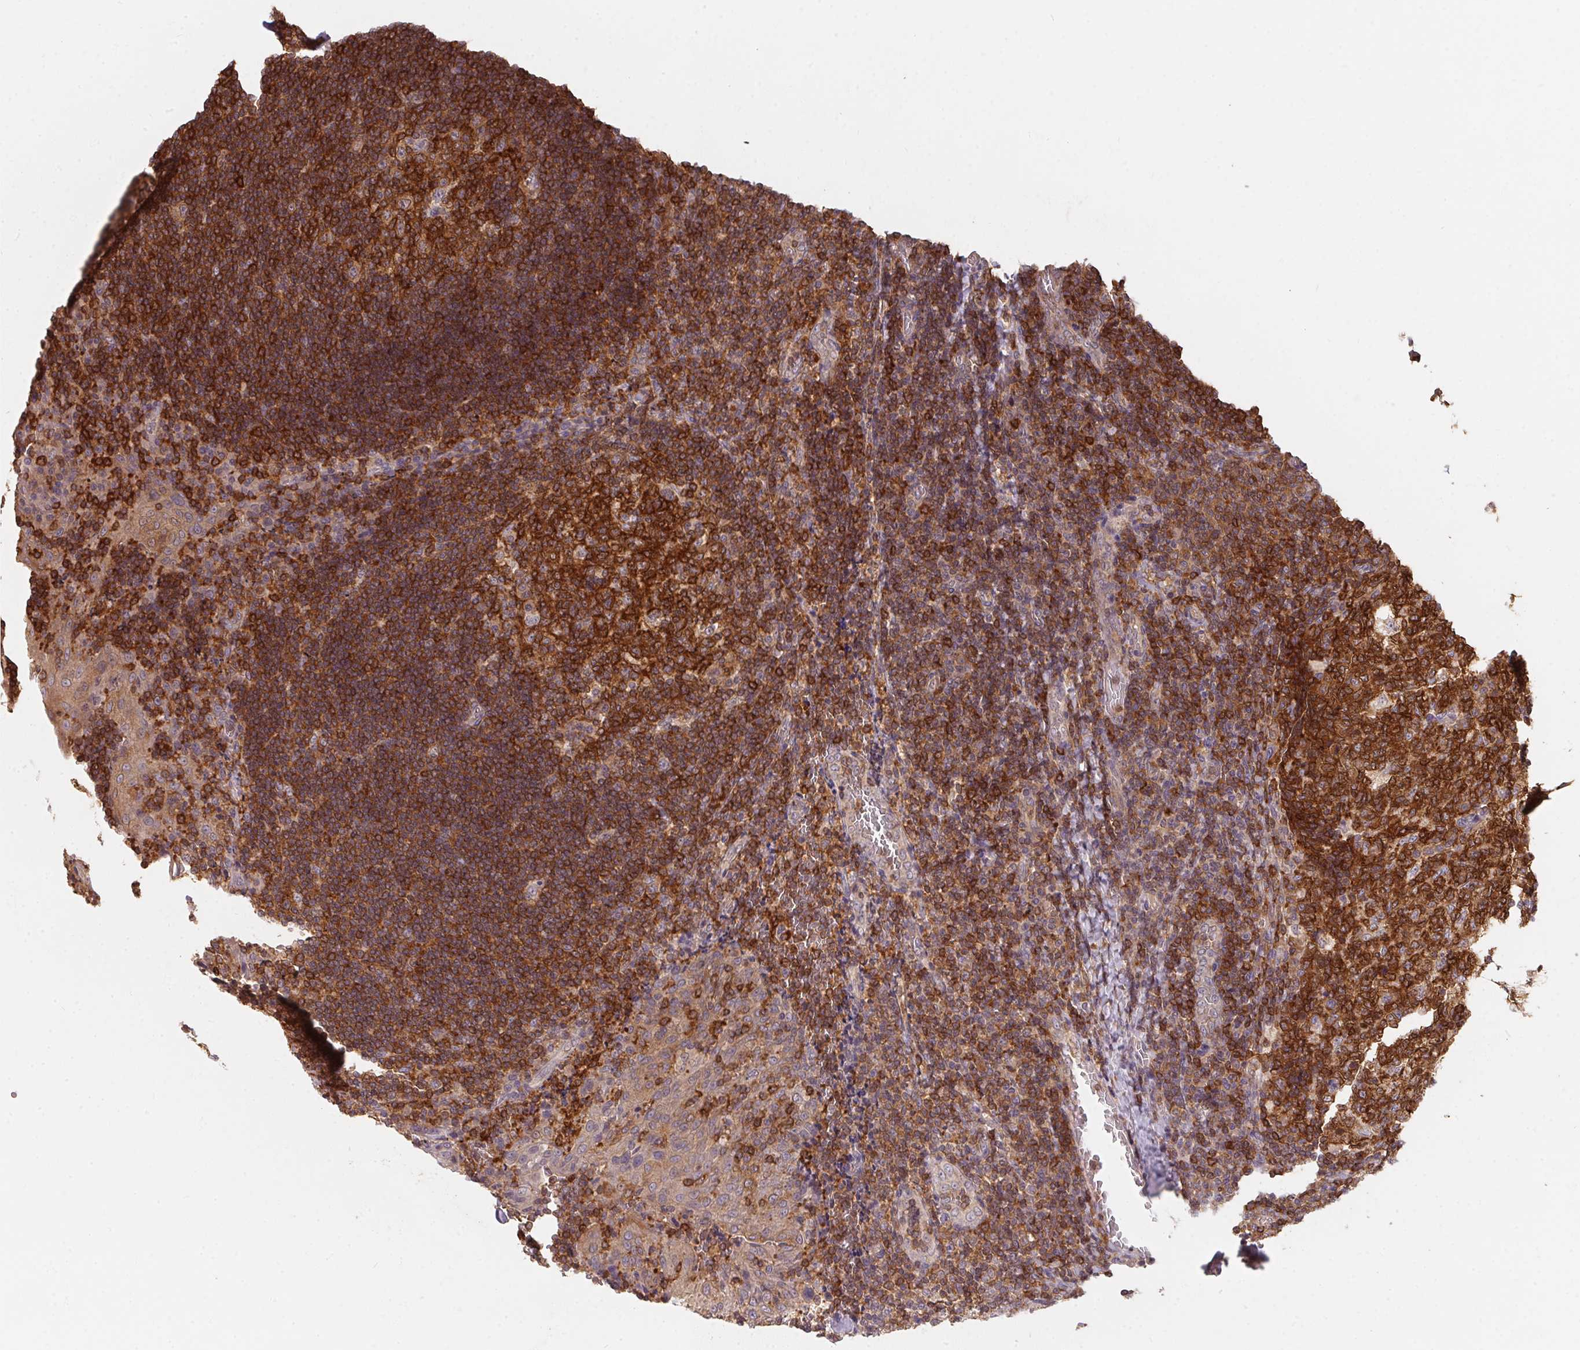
{"staining": {"intensity": "strong", "quantity": ">75%", "location": "cytoplasmic/membranous"}, "tissue": "tonsil", "cell_type": "Germinal center cells", "image_type": "normal", "snomed": [{"axis": "morphology", "description": "Normal tissue, NOS"}, {"axis": "topography", "description": "Tonsil"}], "caption": "High-magnification brightfield microscopy of normal tonsil stained with DAB (3,3'-diaminobenzidine) (brown) and counterstained with hematoxylin (blue). germinal center cells exhibit strong cytoplasmic/membranous positivity is identified in about>75% of cells.", "gene": "ANKRD13A", "patient": {"sex": "male", "age": 17}}